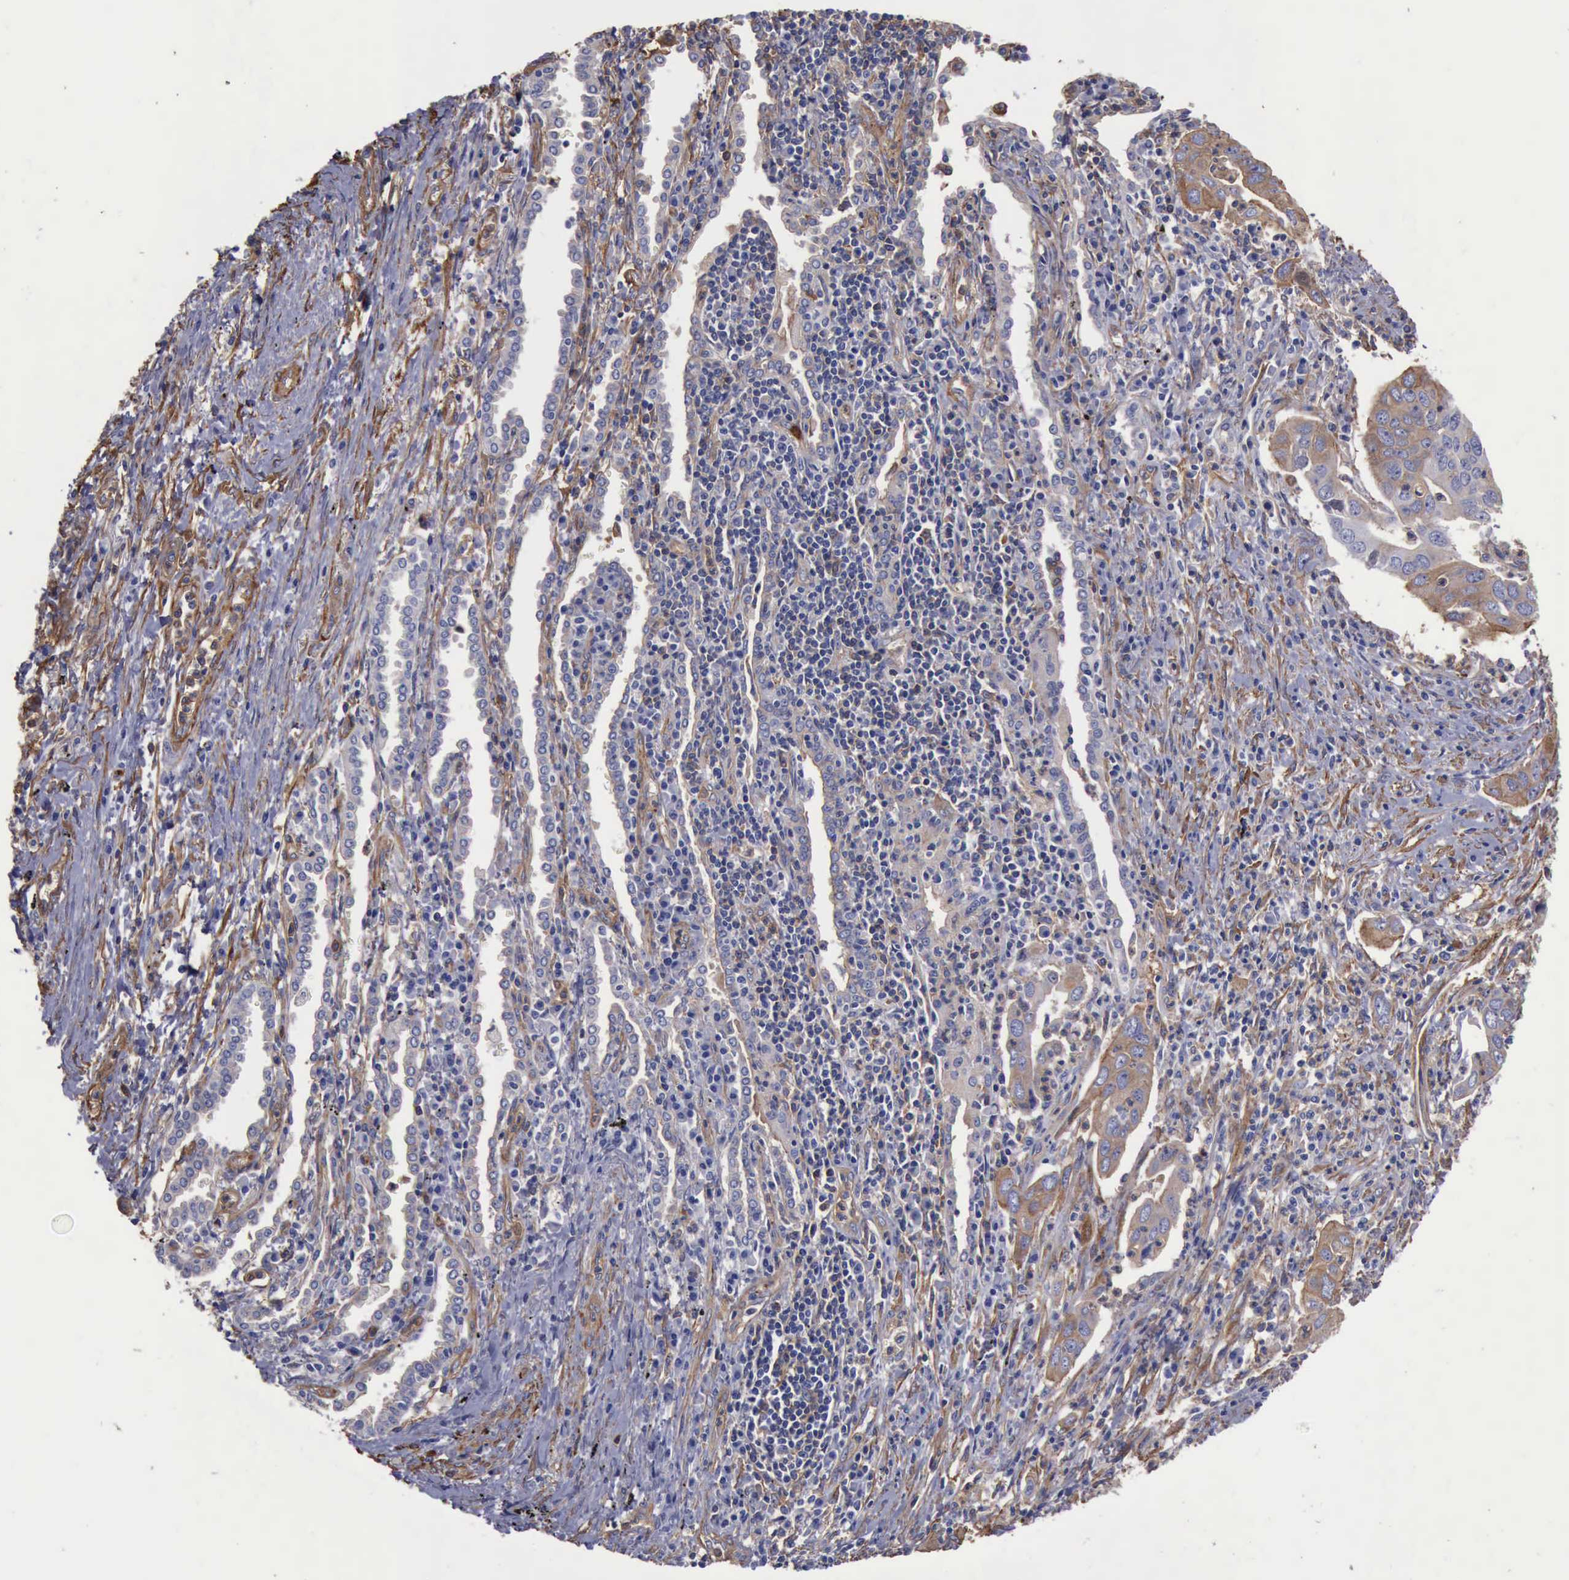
{"staining": {"intensity": "moderate", "quantity": "25%-75%", "location": "cytoplasmic/membranous"}, "tissue": "lung cancer", "cell_type": "Tumor cells", "image_type": "cancer", "snomed": [{"axis": "morphology", "description": "Adenocarcinoma, NOS"}, {"axis": "topography", "description": "Lung"}], "caption": "There is medium levels of moderate cytoplasmic/membranous expression in tumor cells of lung cancer (adenocarcinoma), as demonstrated by immunohistochemical staining (brown color).", "gene": "FLNA", "patient": {"sex": "male", "age": 48}}